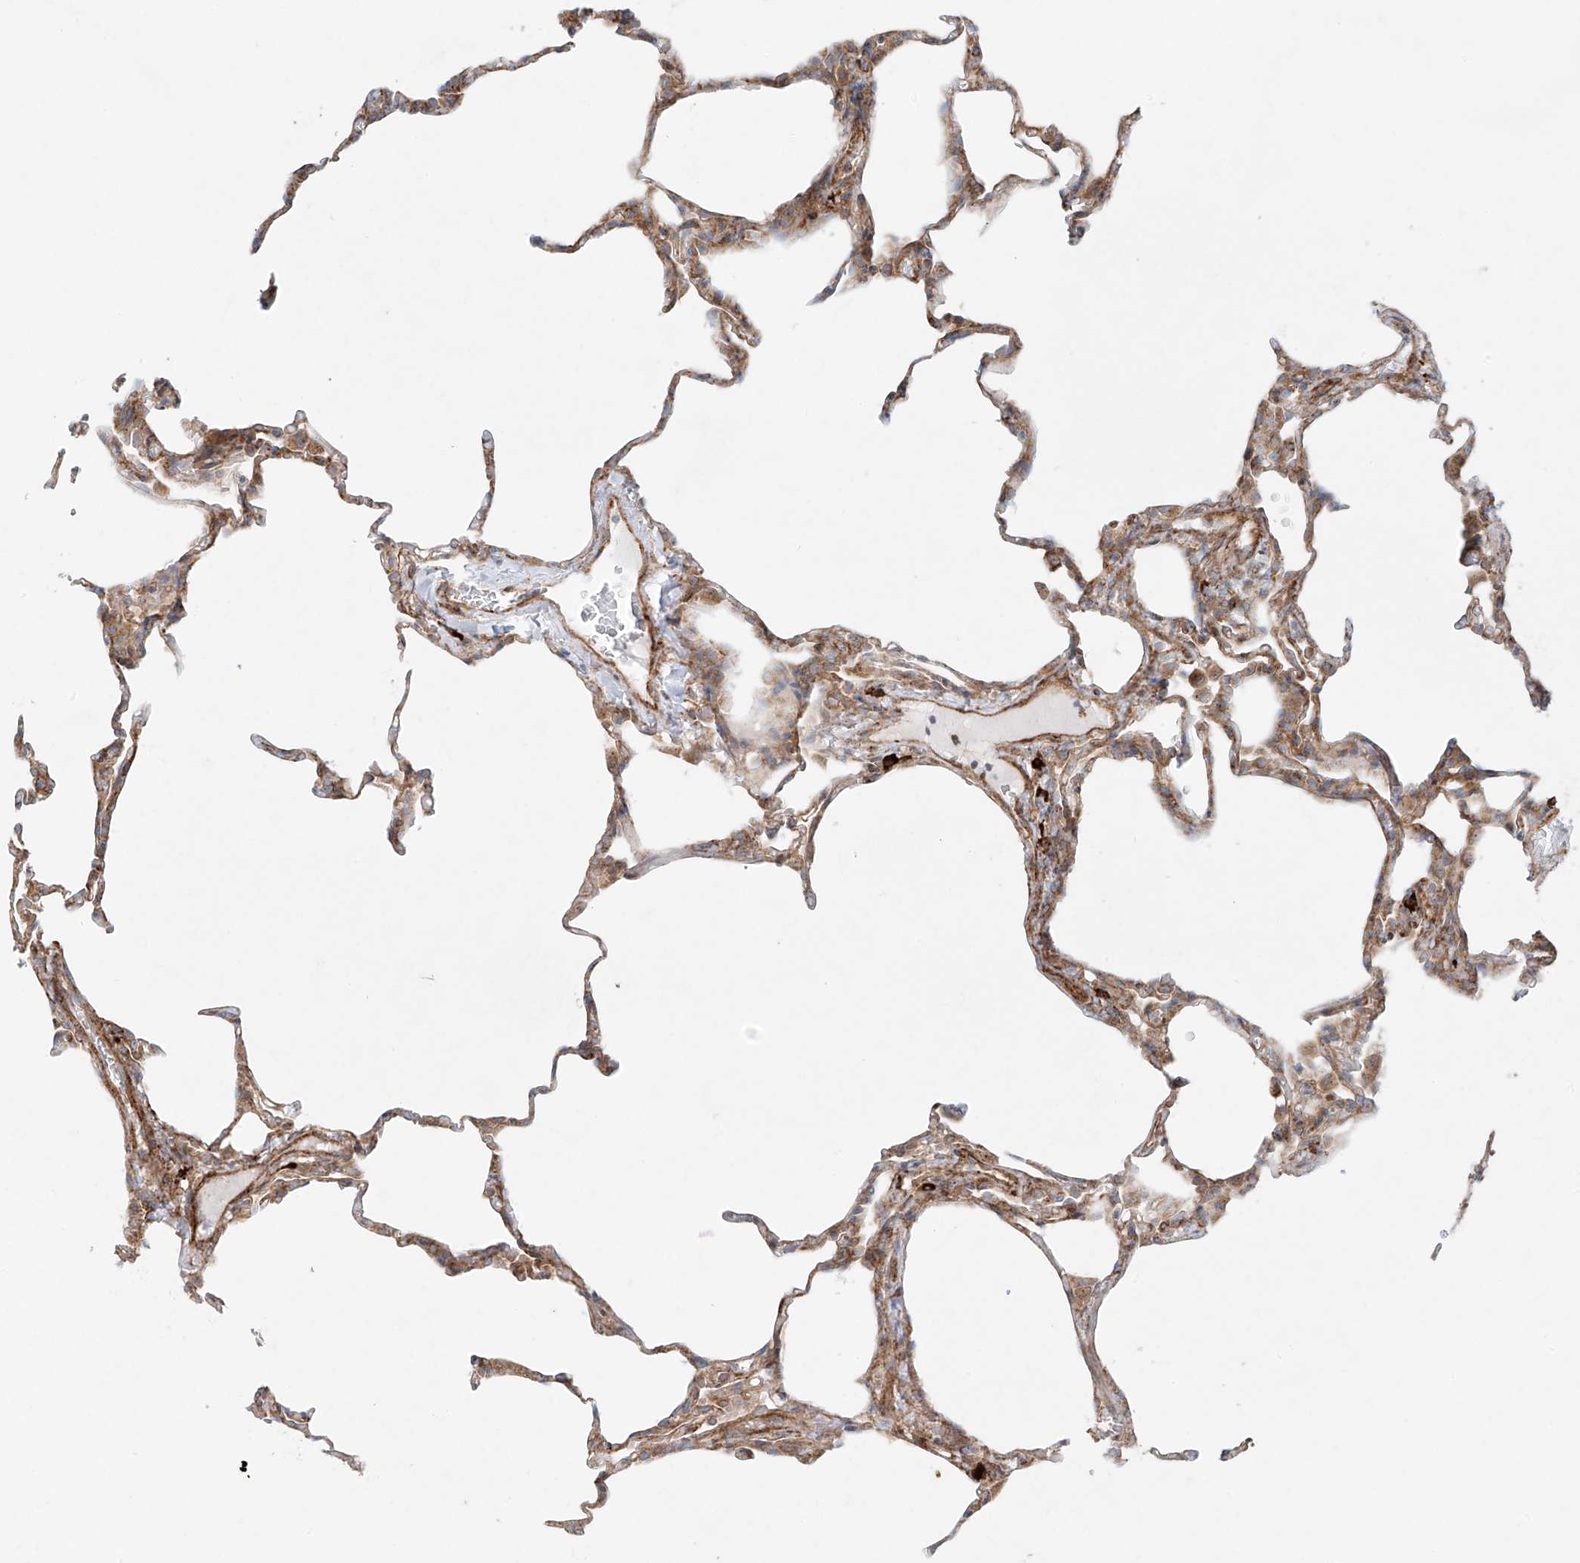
{"staining": {"intensity": "moderate", "quantity": ">75%", "location": "cytoplasmic/membranous"}, "tissue": "lung", "cell_type": "Alveolar cells", "image_type": "normal", "snomed": [{"axis": "morphology", "description": "Normal tissue, NOS"}, {"axis": "topography", "description": "Lung"}], "caption": "Immunohistochemistry (IHC) of benign human lung demonstrates medium levels of moderate cytoplasmic/membranous staining in approximately >75% of alveolar cells.", "gene": "EIPR1", "patient": {"sex": "male", "age": 20}}